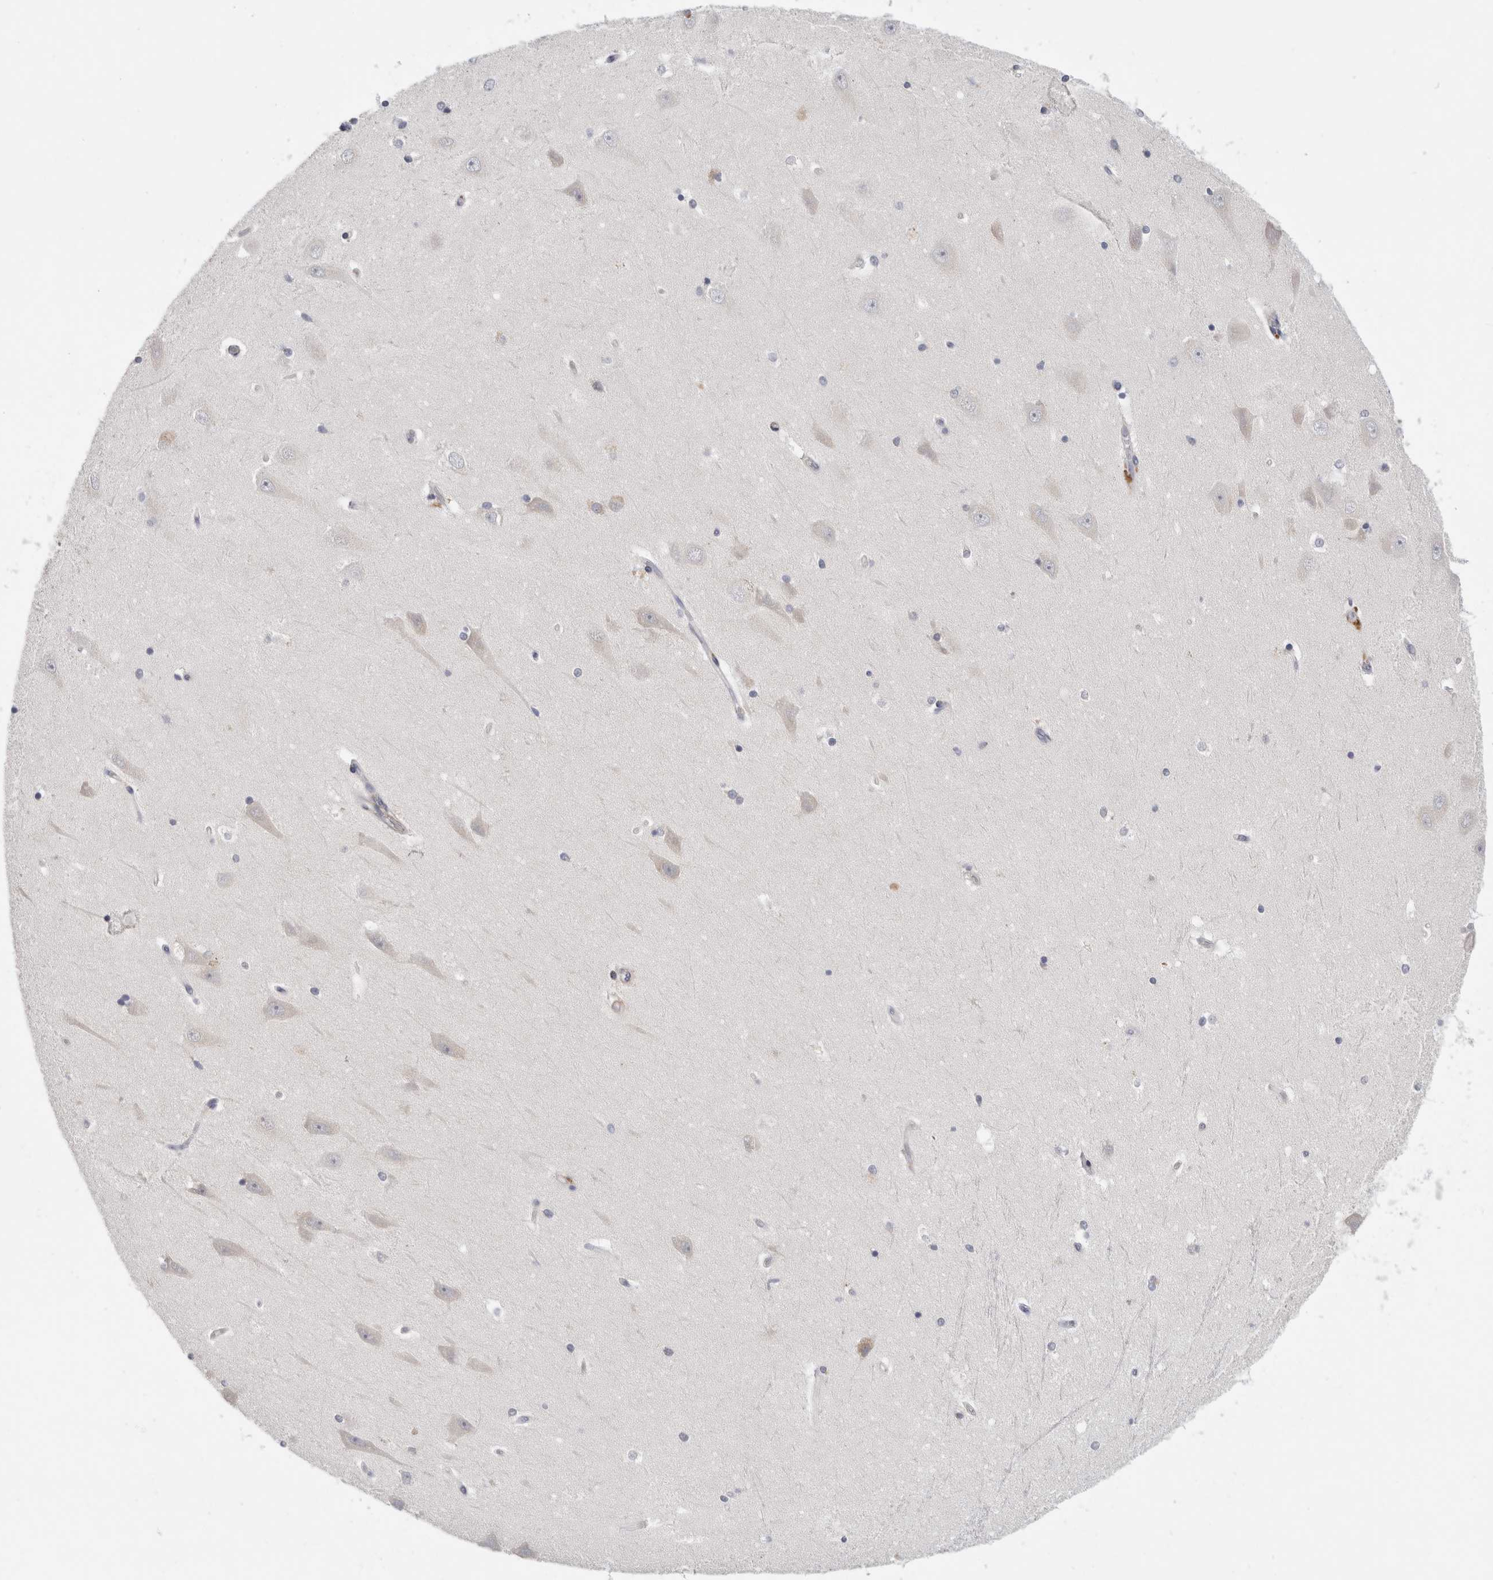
{"staining": {"intensity": "negative", "quantity": "none", "location": "none"}, "tissue": "hippocampus", "cell_type": "Glial cells", "image_type": "normal", "snomed": [{"axis": "morphology", "description": "Normal tissue, NOS"}, {"axis": "topography", "description": "Hippocampus"}], "caption": "Histopathology image shows no significant protein staining in glial cells of unremarkable hippocampus.", "gene": "MGAT1", "patient": {"sex": "male", "age": 45}}